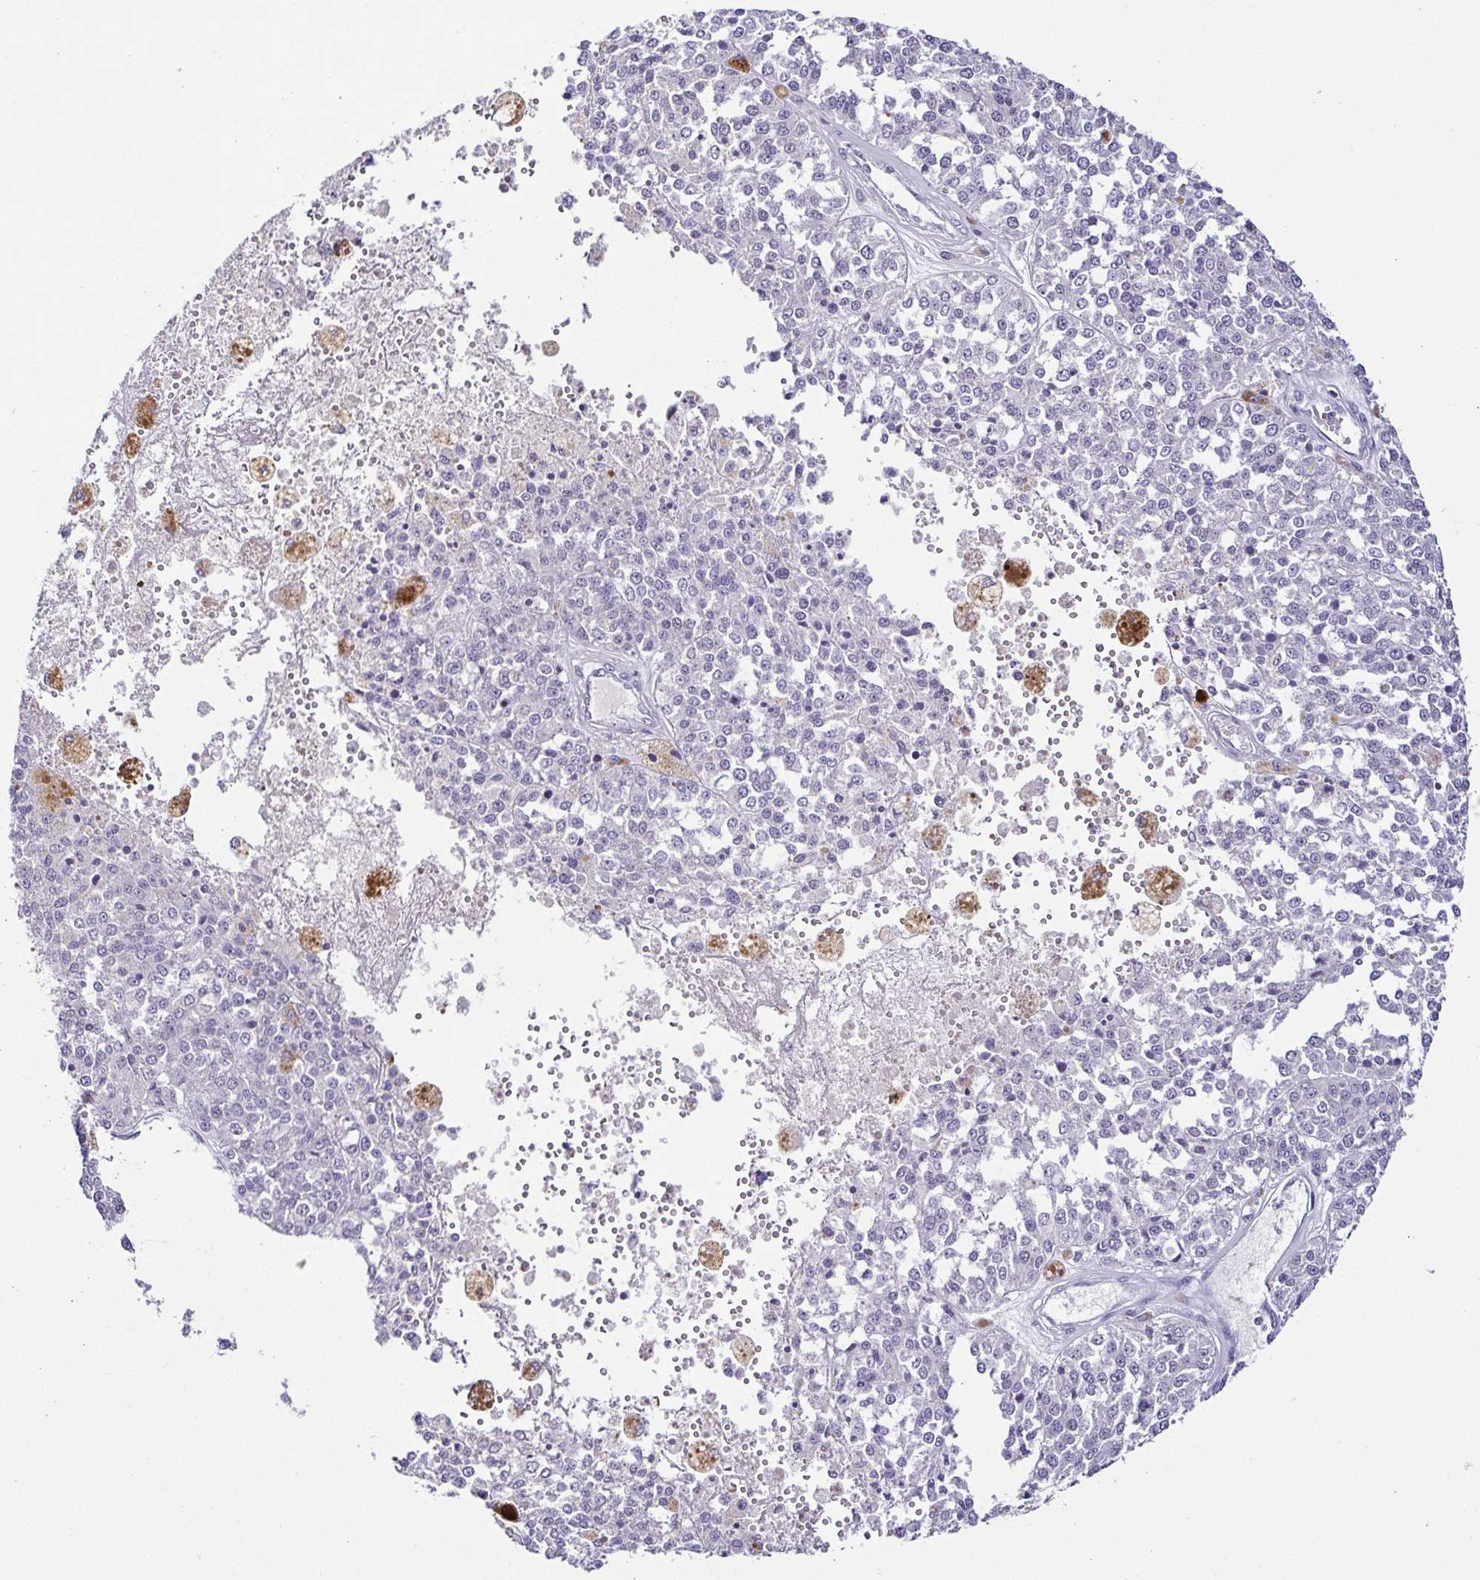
{"staining": {"intensity": "negative", "quantity": "none", "location": "none"}, "tissue": "melanoma", "cell_type": "Tumor cells", "image_type": "cancer", "snomed": [{"axis": "morphology", "description": "Malignant melanoma, Metastatic site"}, {"axis": "topography", "description": "Lymph node"}], "caption": "IHC photomicrograph of human malignant melanoma (metastatic site) stained for a protein (brown), which reveals no positivity in tumor cells.", "gene": "TCF3", "patient": {"sex": "female", "age": 64}}